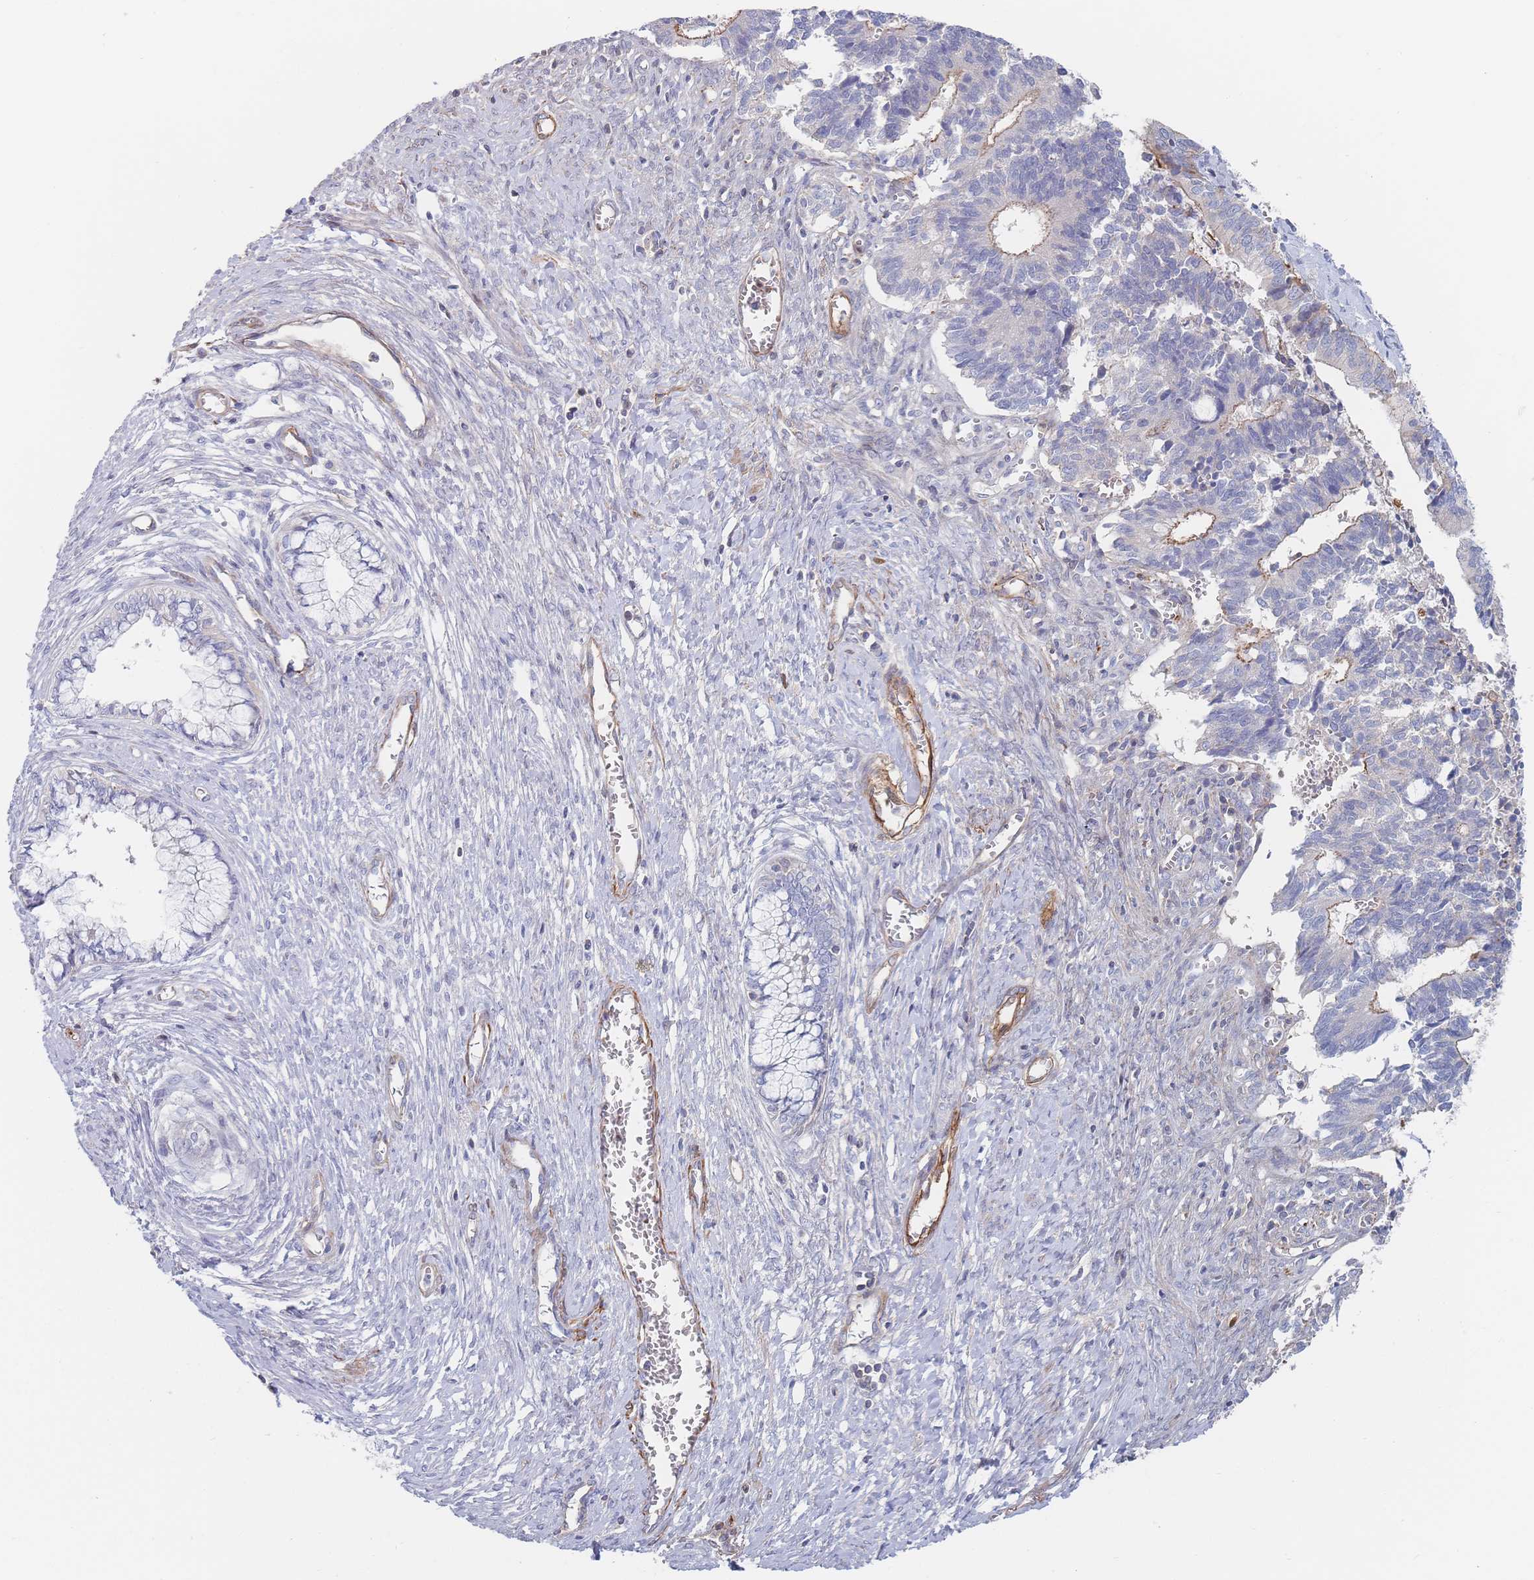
{"staining": {"intensity": "weak", "quantity": "25%-75%", "location": "cytoplasmic/membranous"}, "tissue": "cervical cancer", "cell_type": "Tumor cells", "image_type": "cancer", "snomed": [{"axis": "morphology", "description": "Adenocarcinoma, NOS"}, {"axis": "topography", "description": "Cervix"}], "caption": "Protein staining by immunohistochemistry (IHC) exhibits weak cytoplasmic/membranous positivity in approximately 25%-75% of tumor cells in adenocarcinoma (cervical). Using DAB (brown) and hematoxylin (blue) stains, captured at high magnification using brightfield microscopy.", "gene": "G6PC1", "patient": {"sex": "female", "age": 44}}